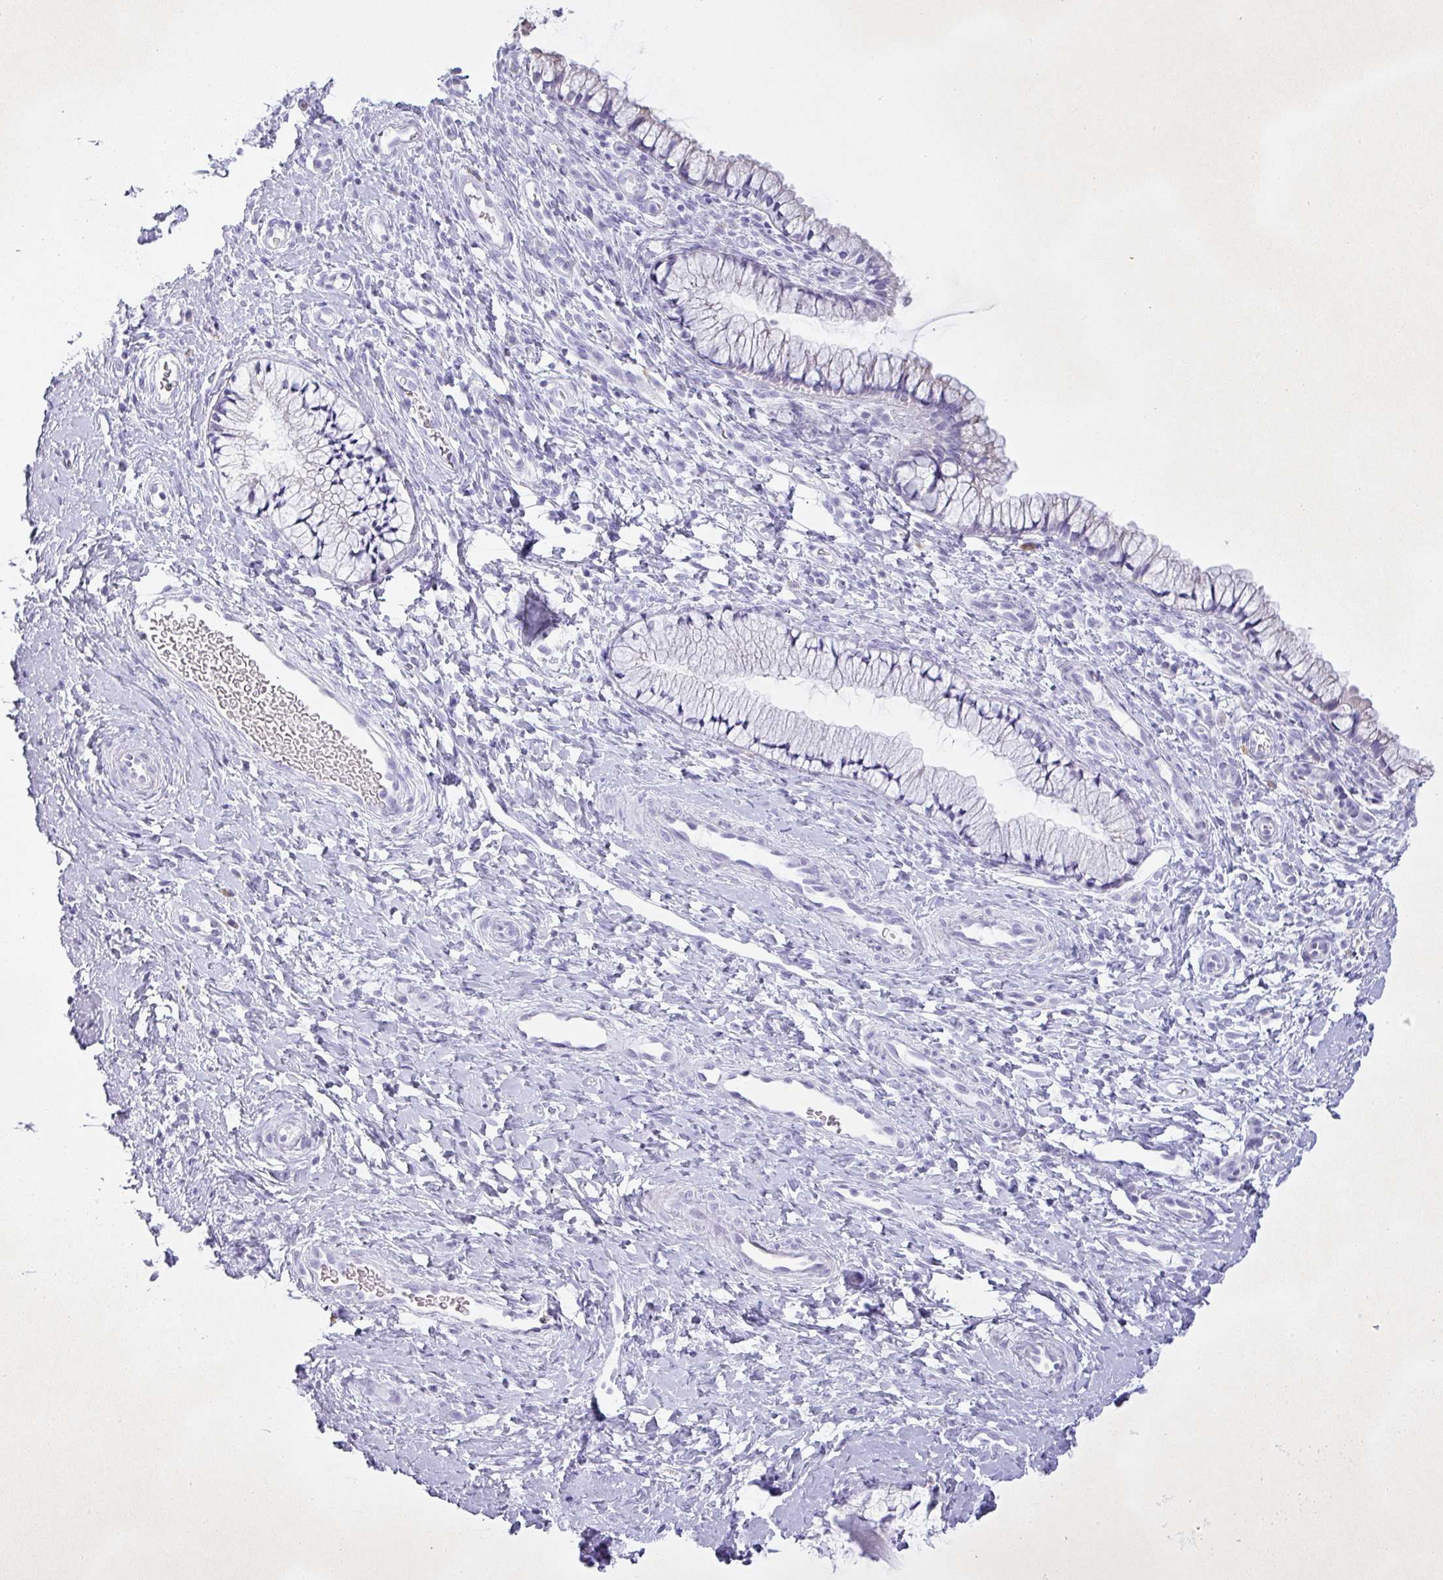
{"staining": {"intensity": "negative", "quantity": "none", "location": "none"}, "tissue": "cervix", "cell_type": "Glandular cells", "image_type": "normal", "snomed": [{"axis": "morphology", "description": "Normal tissue, NOS"}, {"axis": "topography", "description": "Cervix"}], "caption": "High power microscopy image of an immunohistochemistry (IHC) histopathology image of unremarkable cervix, revealing no significant positivity in glandular cells. Nuclei are stained in blue.", "gene": "PGA3", "patient": {"sex": "female", "age": 36}}